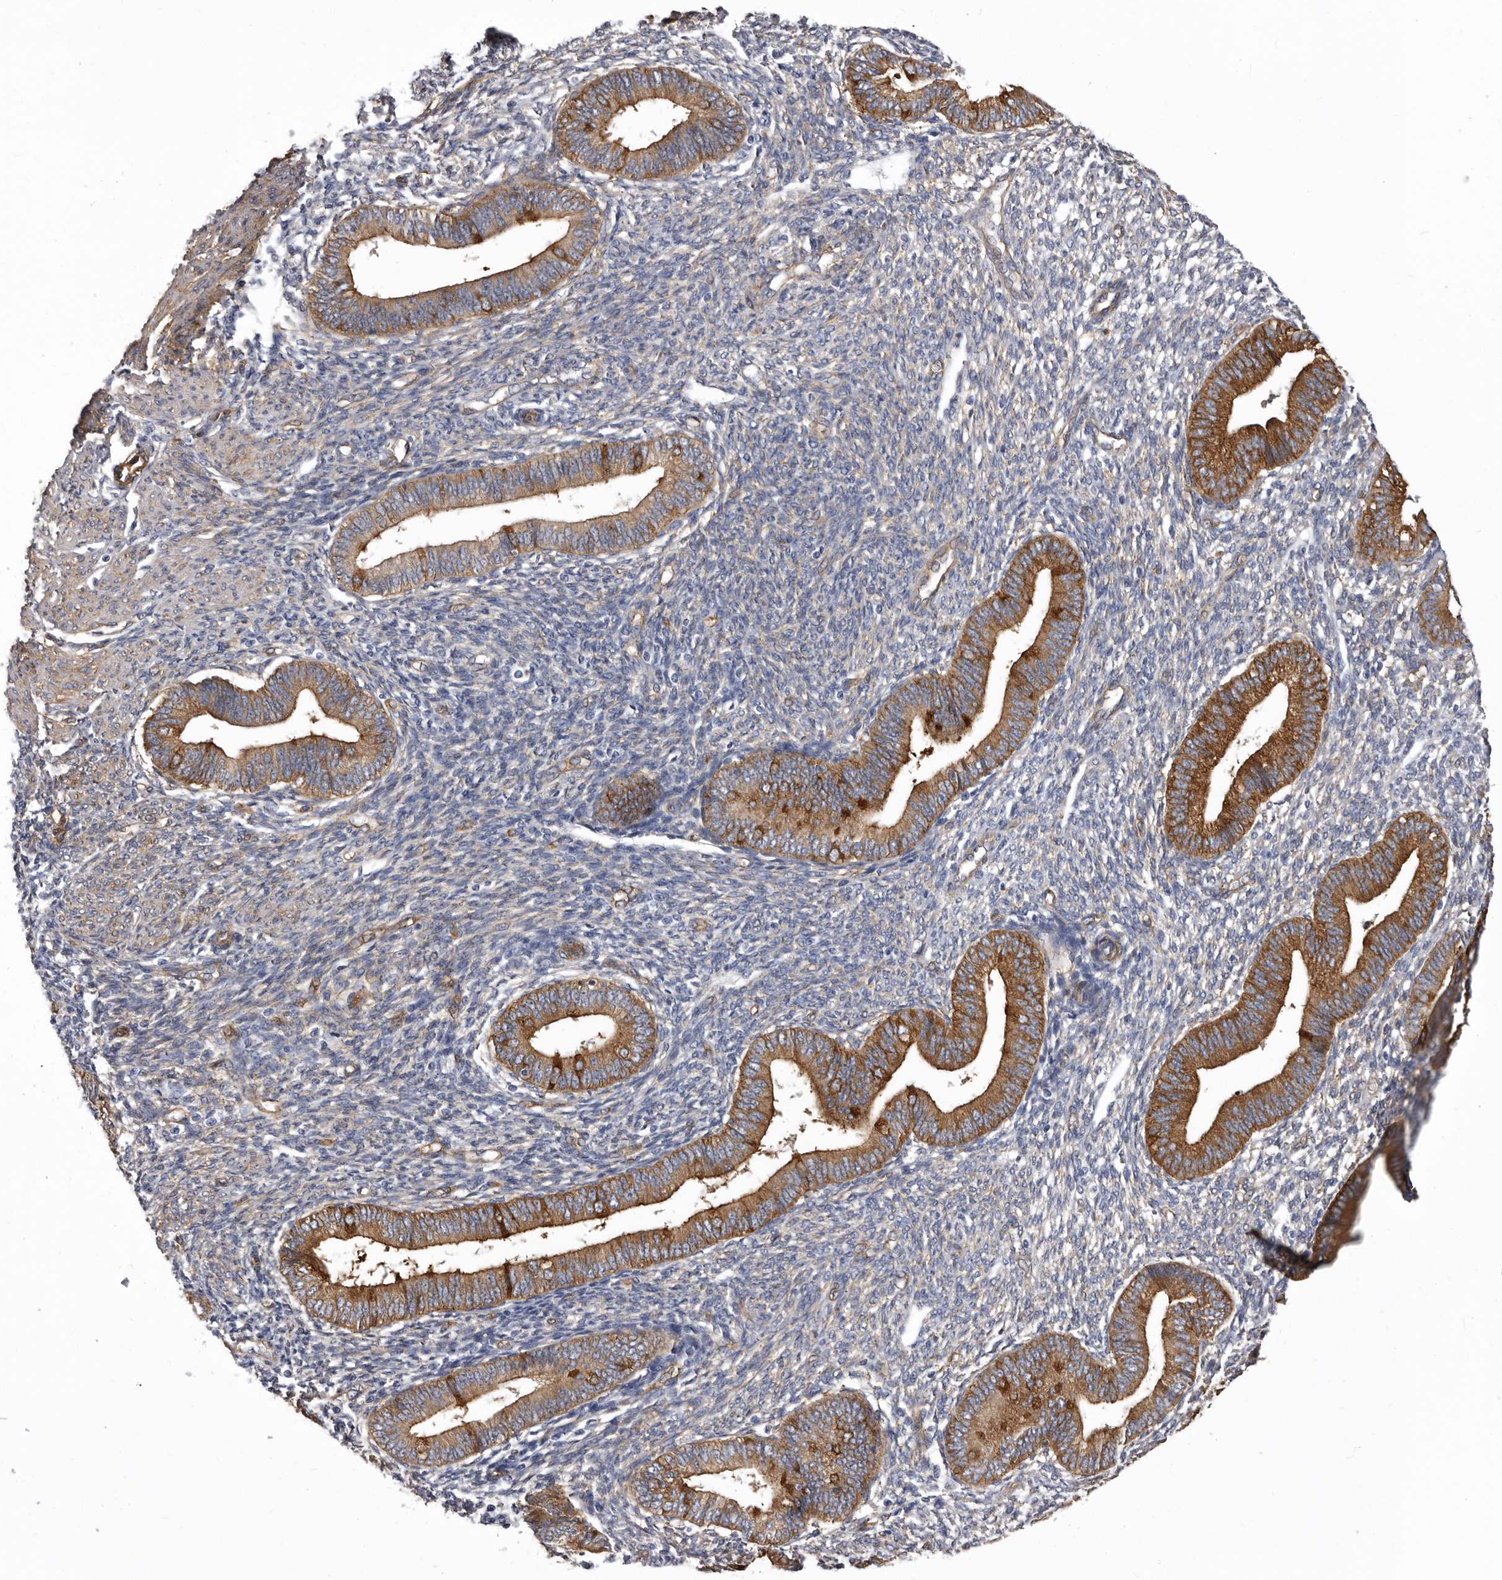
{"staining": {"intensity": "weak", "quantity": "<25%", "location": "cytoplasmic/membranous"}, "tissue": "endometrium", "cell_type": "Cells in endometrial stroma", "image_type": "normal", "snomed": [{"axis": "morphology", "description": "Normal tissue, NOS"}, {"axis": "topography", "description": "Endometrium"}], "caption": "DAB (3,3'-diaminobenzidine) immunohistochemical staining of normal endometrium reveals no significant staining in cells in endometrial stroma.", "gene": "ENAH", "patient": {"sex": "female", "age": 46}}